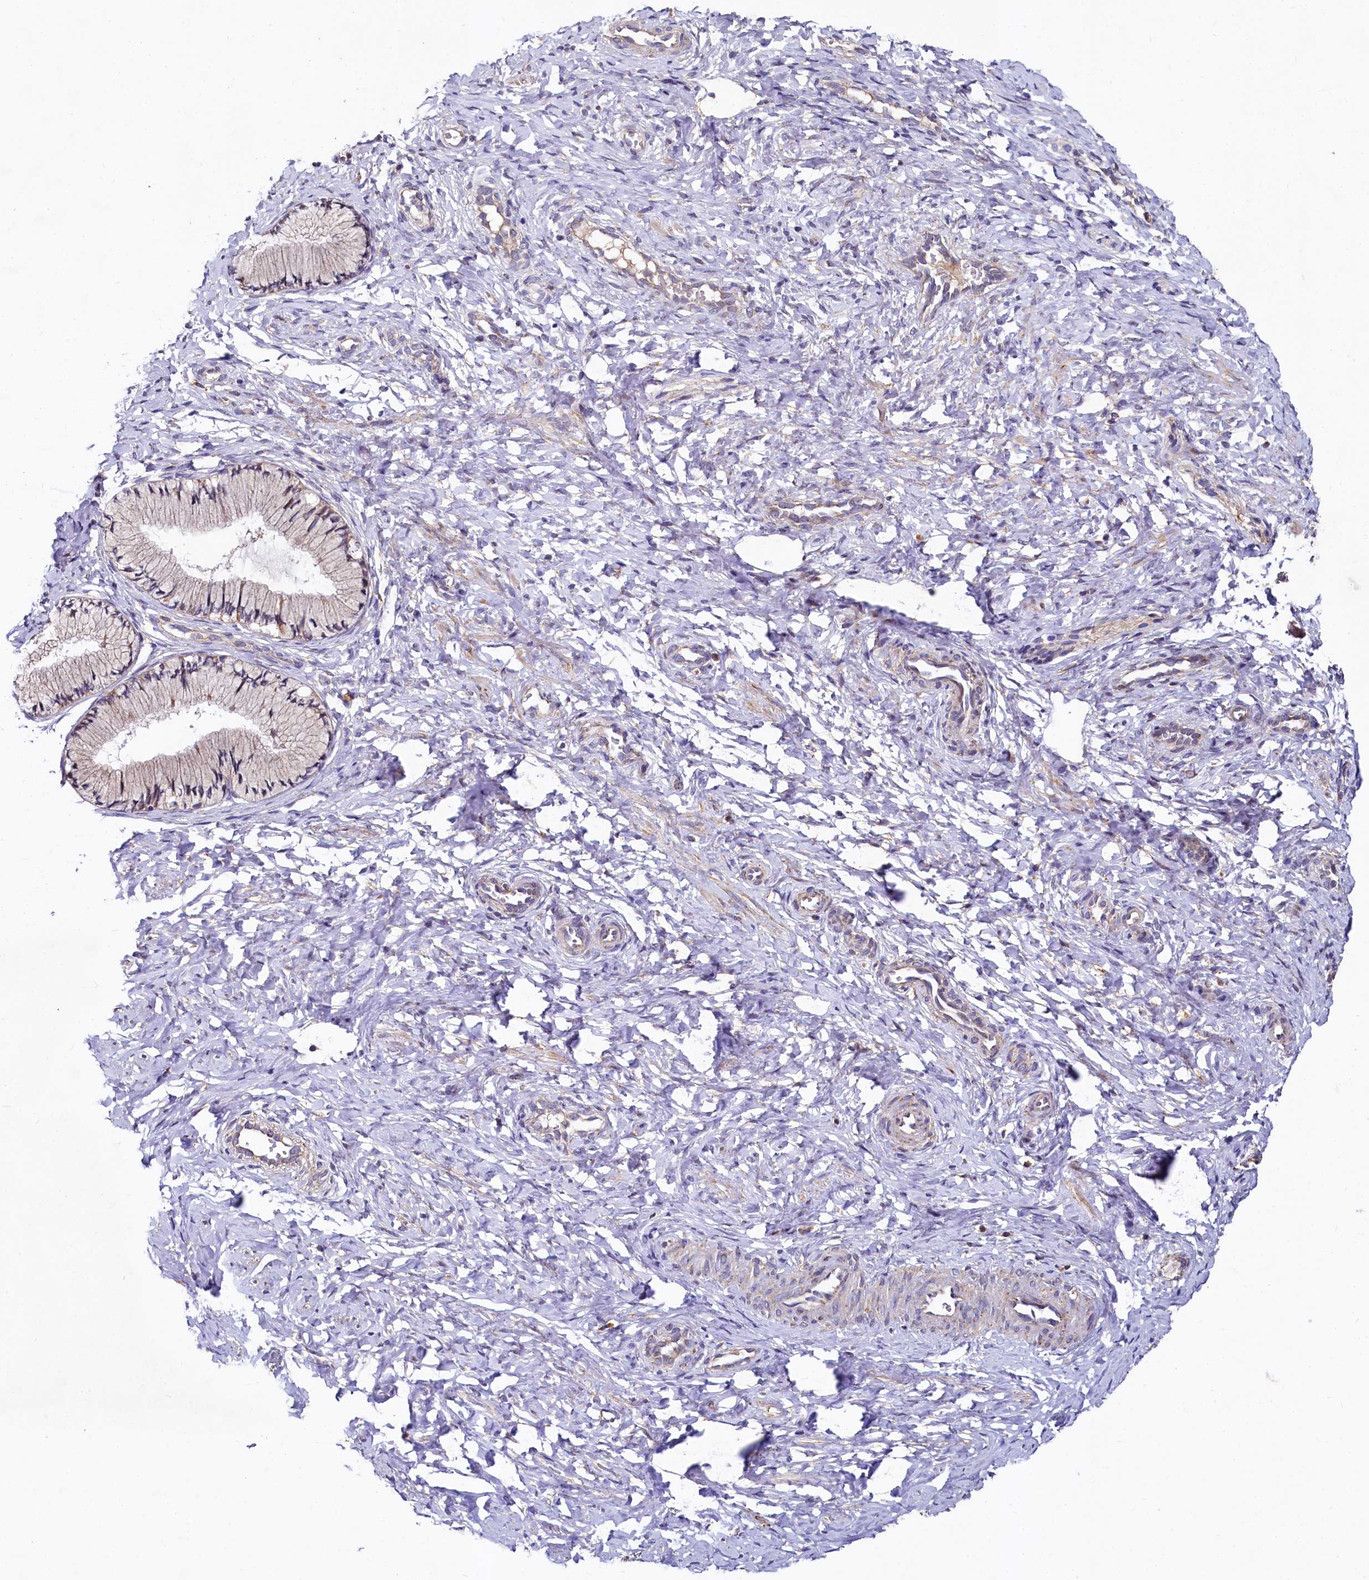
{"staining": {"intensity": "negative", "quantity": "none", "location": "none"}, "tissue": "cervix", "cell_type": "Glandular cells", "image_type": "normal", "snomed": [{"axis": "morphology", "description": "Normal tissue, NOS"}, {"axis": "topography", "description": "Cervix"}], "caption": "Immunohistochemical staining of normal human cervix exhibits no significant expression in glandular cells.", "gene": "SPRYD3", "patient": {"sex": "female", "age": 27}}